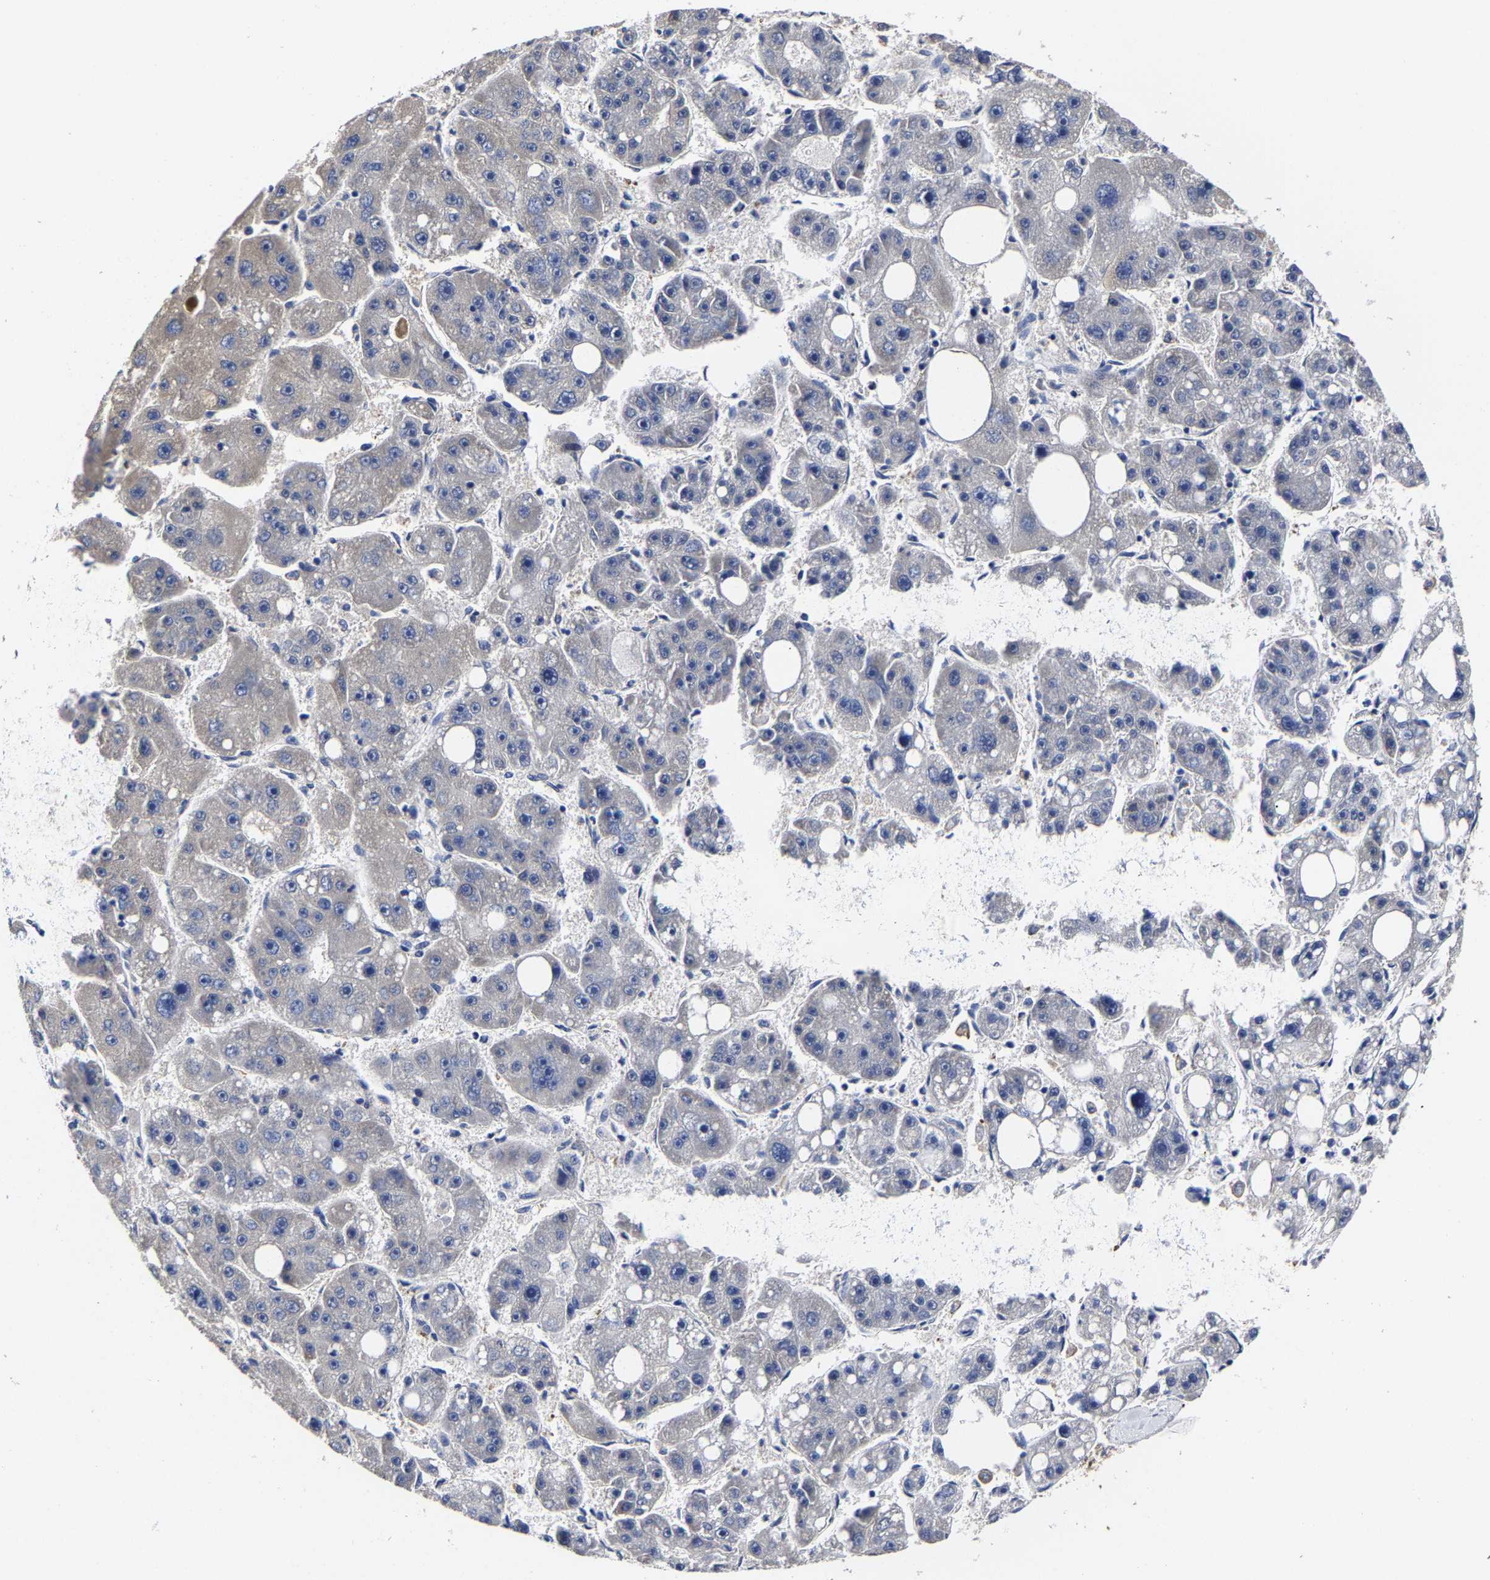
{"staining": {"intensity": "negative", "quantity": "none", "location": "none"}, "tissue": "liver cancer", "cell_type": "Tumor cells", "image_type": "cancer", "snomed": [{"axis": "morphology", "description": "Carcinoma, Hepatocellular, NOS"}, {"axis": "topography", "description": "Liver"}], "caption": "Tumor cells show no significant expression in liver cancer. The staining was performed using DAB to visualize the protein expression in brown, while the nuclei were stained in blue with hematoxylin (Magnification: 20x).", "gene": "AASS", "patient": {"sex": "female", "age": 61}}